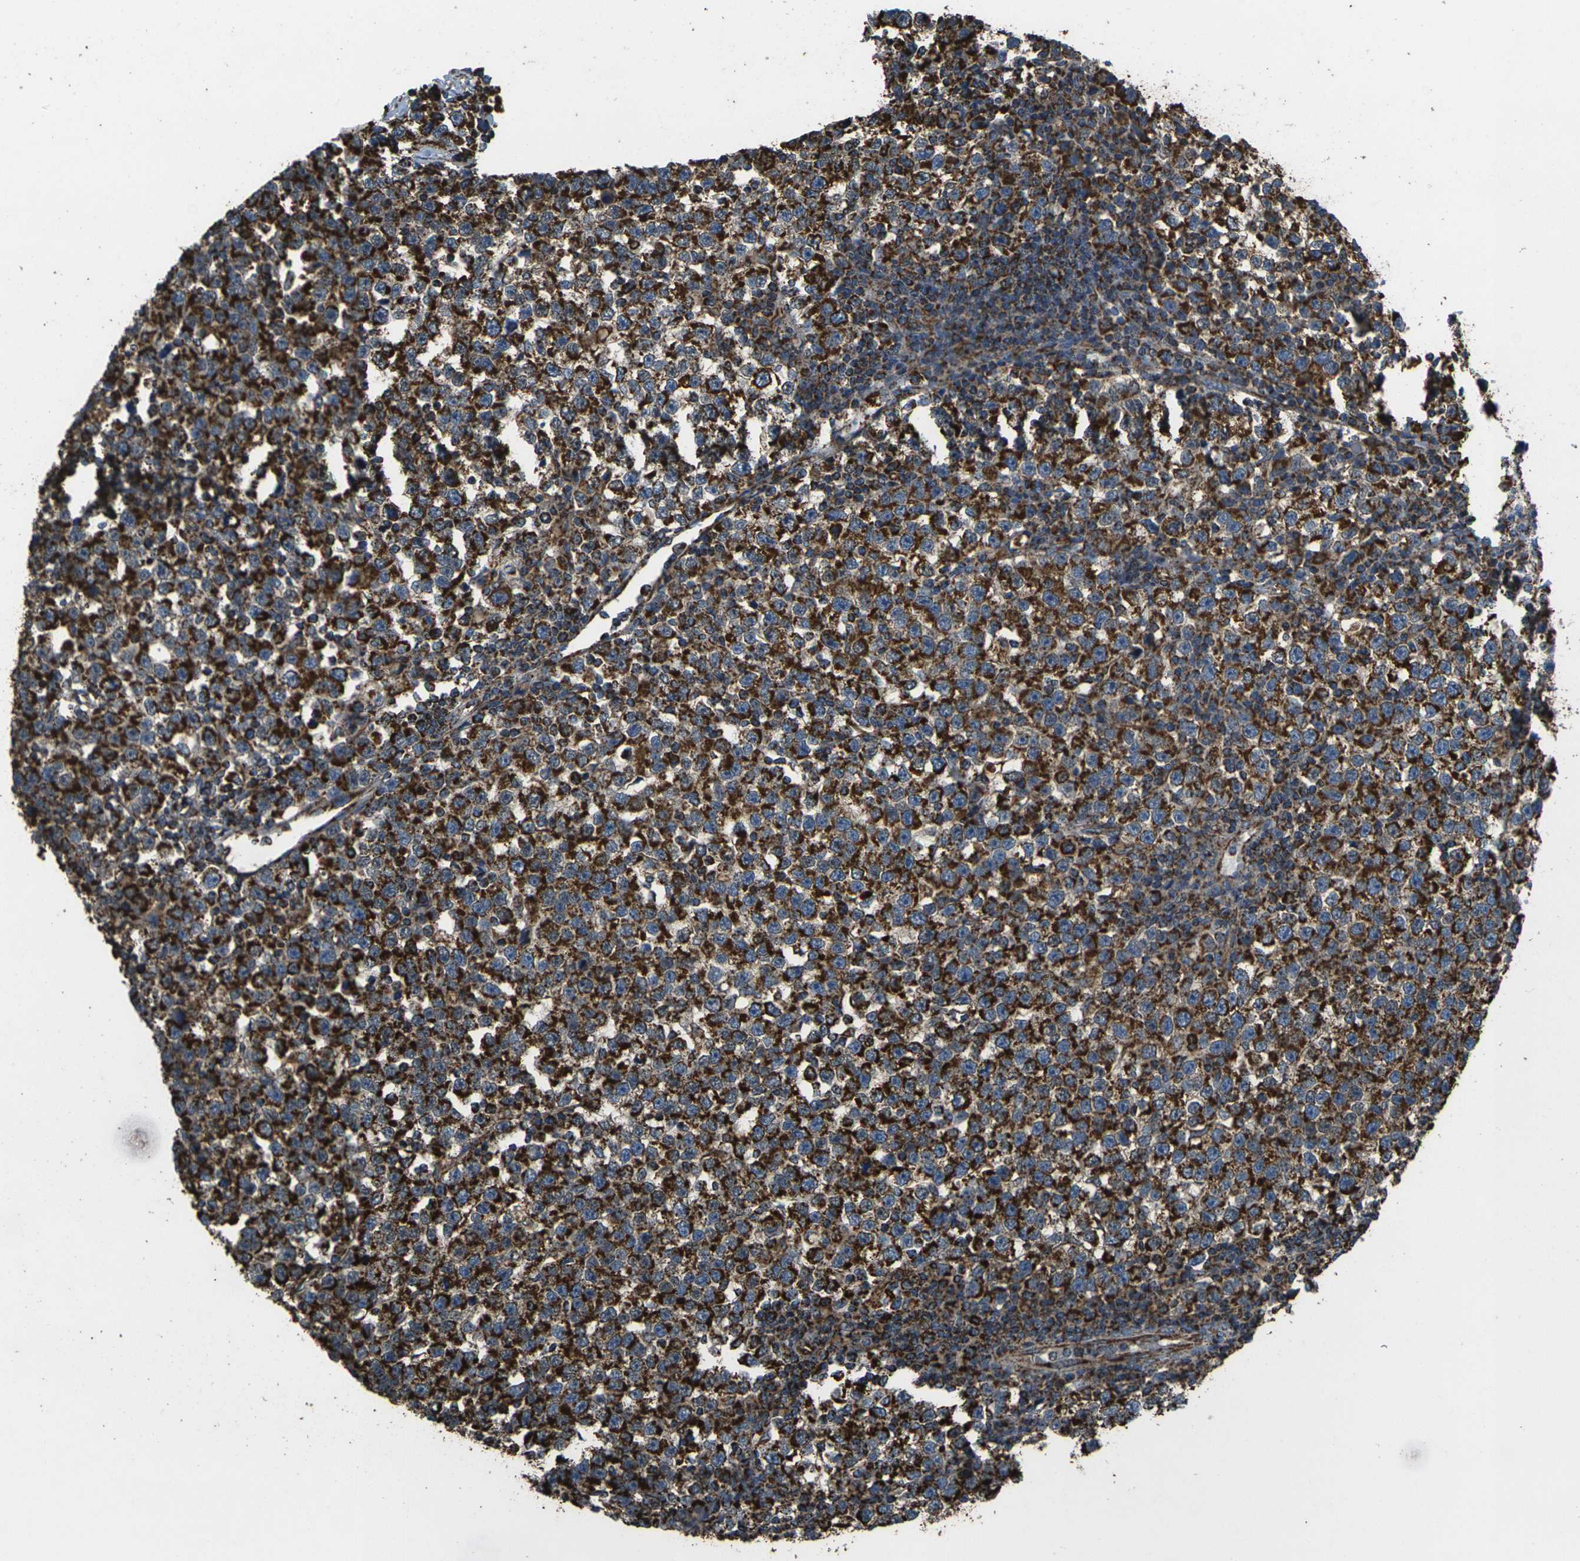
{"staining": {"intensity": "strong", "quantity": ">75%", "location": "cytoplasmic/membranous"}, "tissue": "testis cancer", "cell_type": "Tumor cells", "image_type": "cancer", "snomed": [{"axis": "morphology", "description": "Seminoma, NOS"}, {"axis": "topography", "description": "Testis"}], "caption": "Immunohistochemical staining of human testis cancer exhibits high levels of strong cytoplasmic/membranous protein staining in about >75% of tumor cells.", "gene": "KLHL5", "patient": {"sex": "male", "age": 43}}